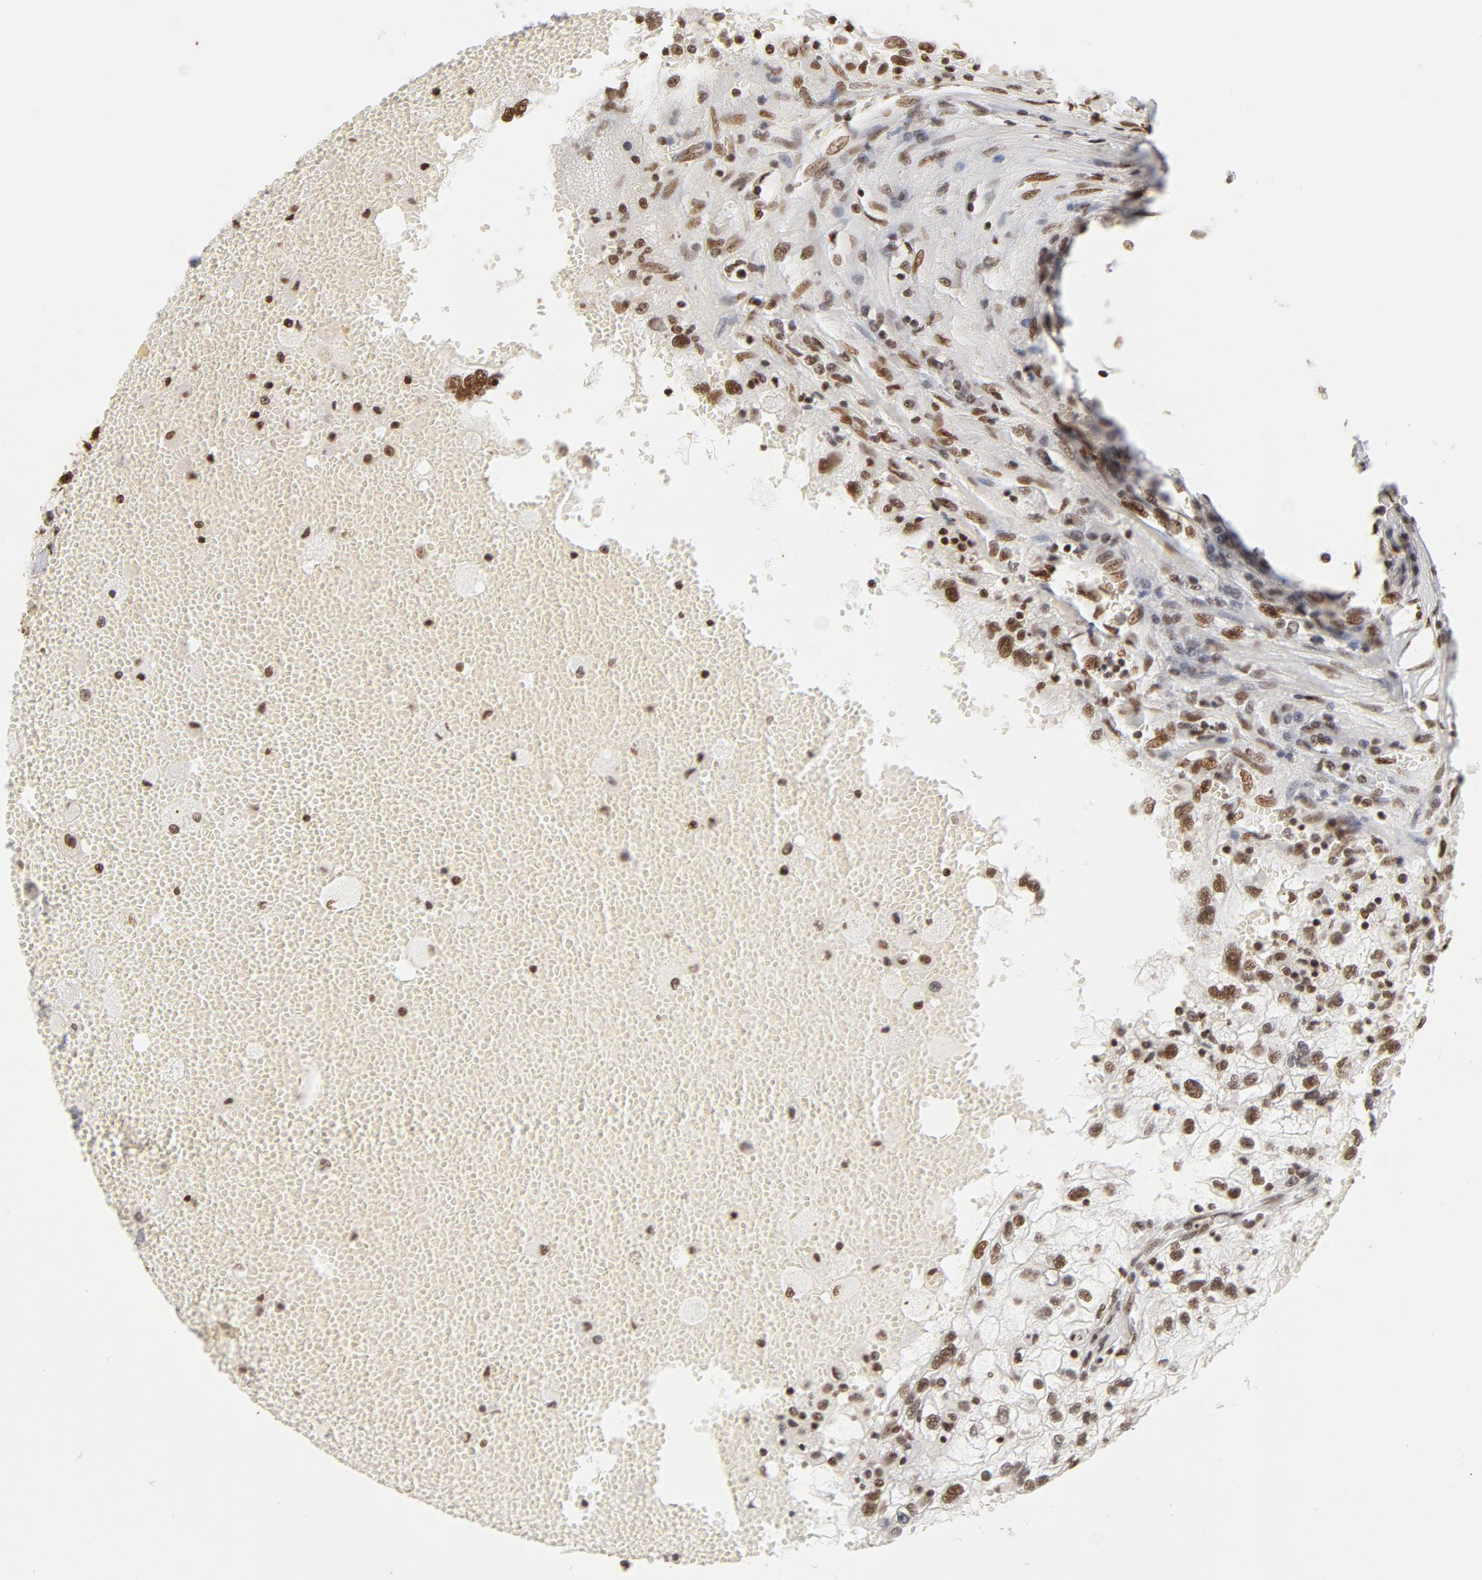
{"staining": {"intensity": "moderate", "quantity": ">75%", "location": "nuclear"}, "tissue": "renal cancer", "cell_type": "Tumor cells", "image_type": "cancer", "snomed": [{"axis": "morphology", "description": "Normal tissue, NOS"}, {"axis": "morphology", "description": "Adenocarcinoma, NOS"}, {"axis": "topography", "description": "Kidney"}], "caption": "Brown immunohistochemical staining in adenocarcinoma (renal) exhibits moderate nuclear staining in approximately >75% of tumor cells.", "gene": "TP53BP1", "patient": {"sex": "male", "age": 71}}